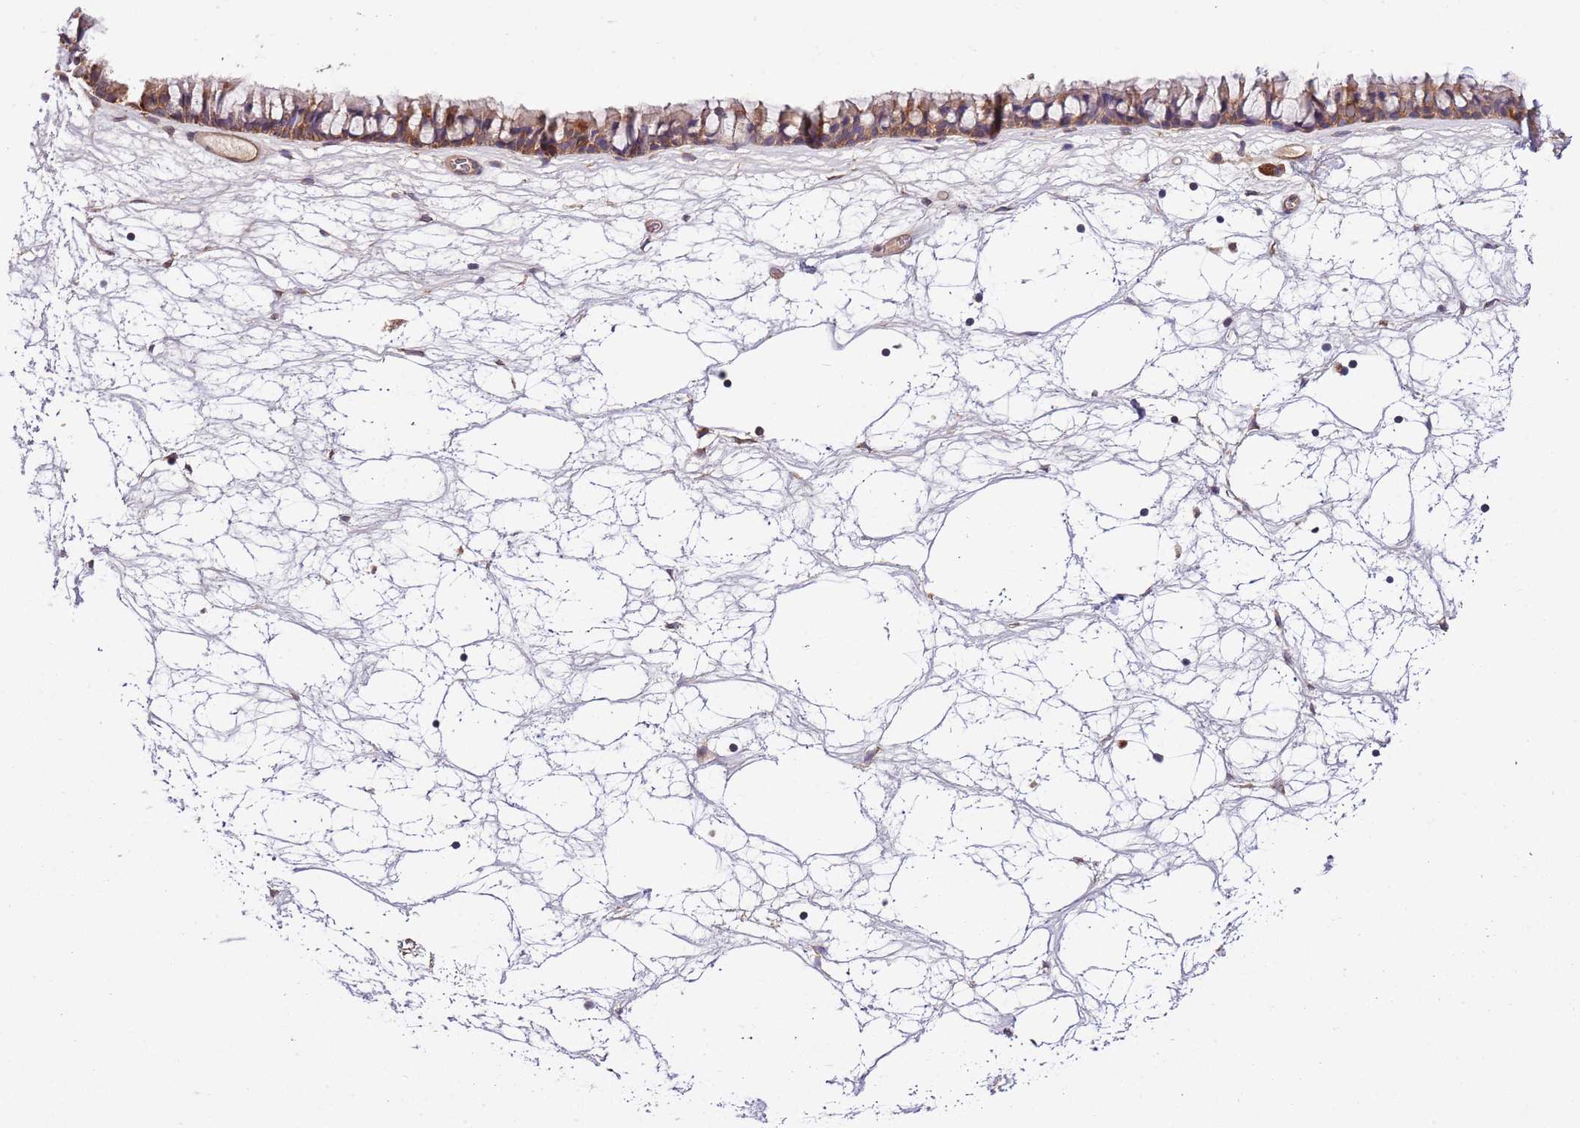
{"staining": {"intensity": "moderate", "quantity": ">75%", "location": "cytoplasmic/membranous"}, "tissue": "nasopharynx", "cell_type": "Respiratory epithelial cells", "image_type": "normal", "snomed": [{"axis": "morphology", "description": "Normal tissue, NOS"}, {"axis": "topography", "description": "Nasopharynx"}], "caption": "This is a histology image of immunohistochemistry (IHC) staining of normal nasopharynx, which shows moderate staining in the cytoplasmic/membranous of respiratory epithelial cells.", "gene": "MFNG", "patient": {"sex": "male", "age": 64}}